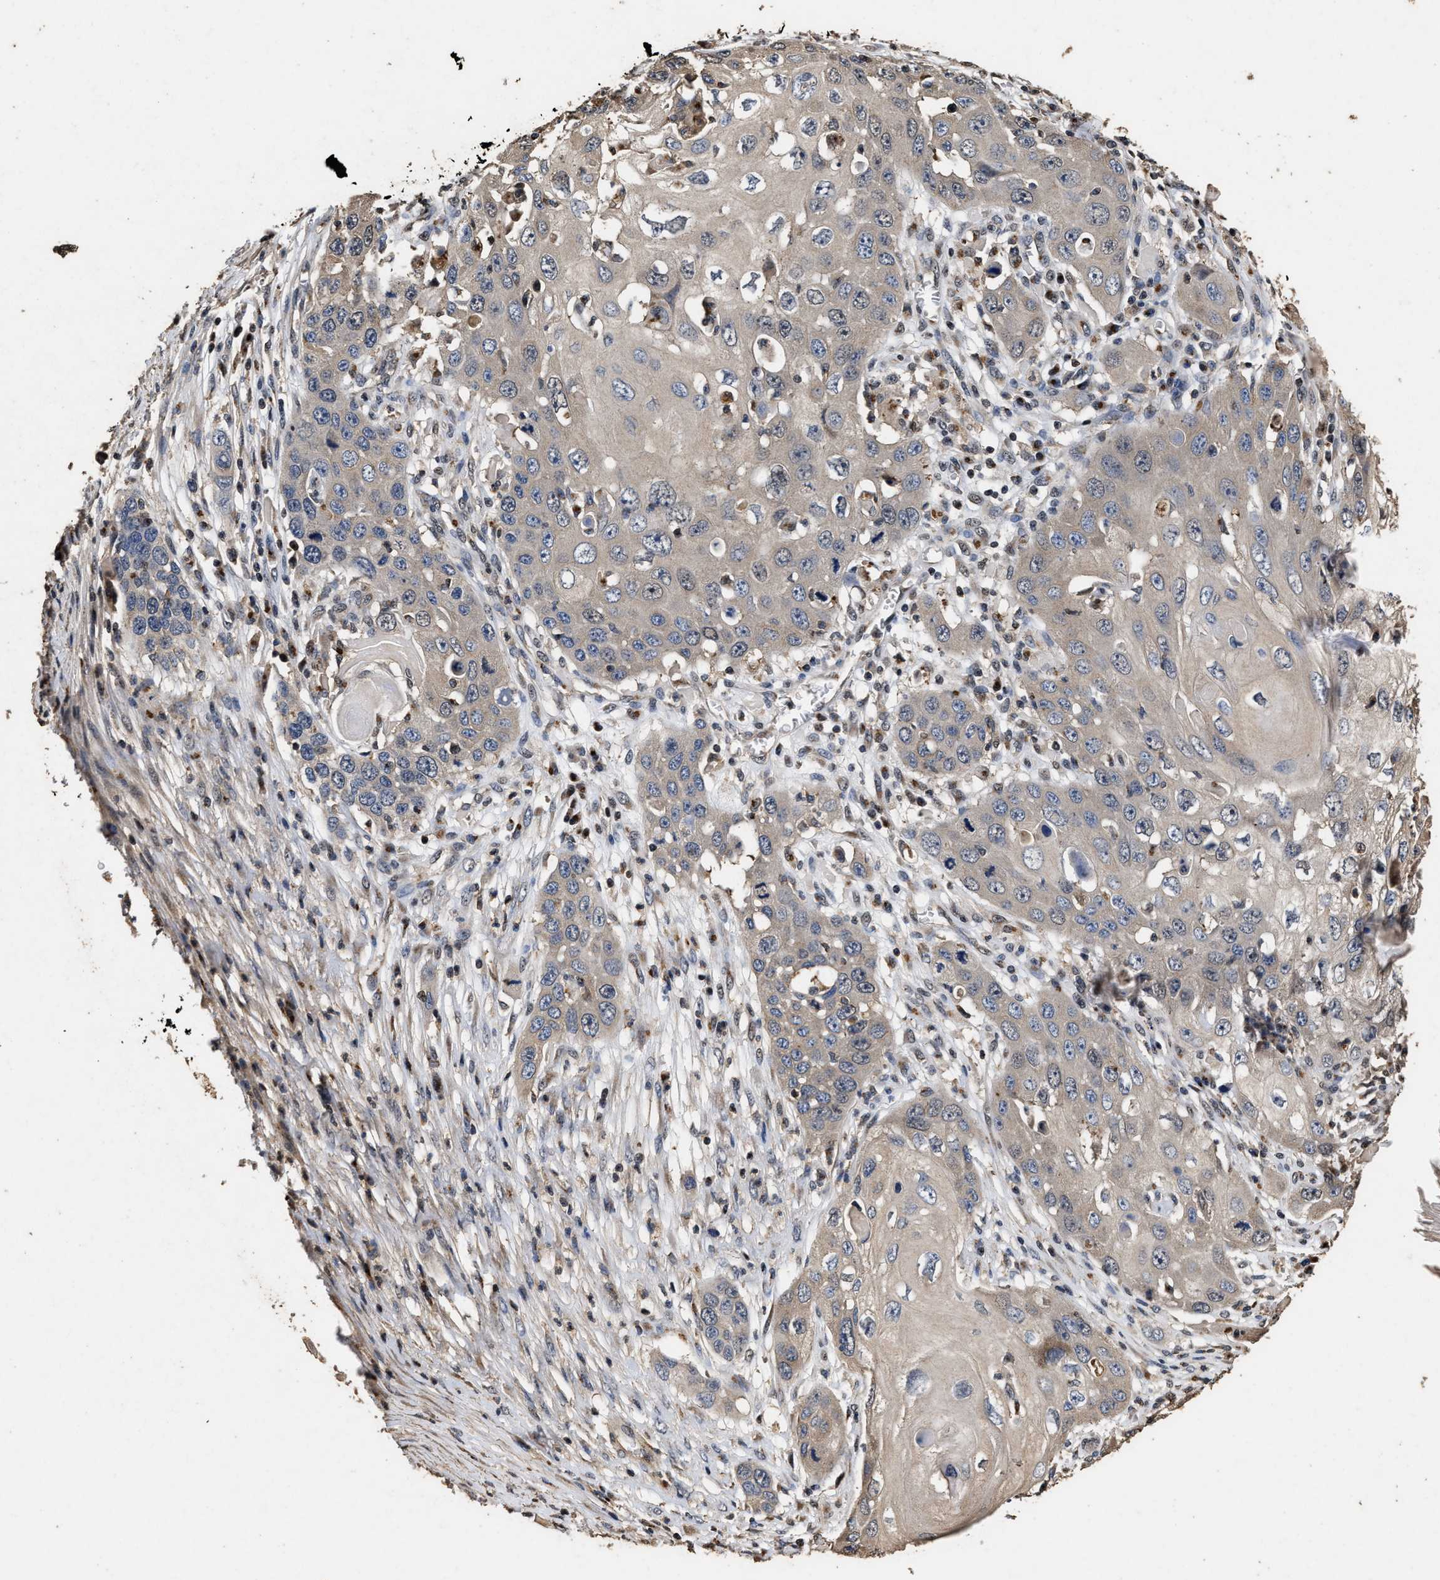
{"staining": {"intensity": "weak", "quantity": "<25%", "location": "cytoplasmic/membranous"}, "tissue": "skin cancer", "cell_type": "Tumor cells", "image_type": "cancer", "snomed": [{"axis": "morphology", "description": "Squamous cell carcinoma, NOS"}, {"axis": "topography", "description": "Skin"}], "caption": "Immunohistochemistry of human squamous cell carcinoma (skin) displays no positivity in tumor cells.", "gene": "TPST2", "patient": {"sex": "male", "age": 55}}